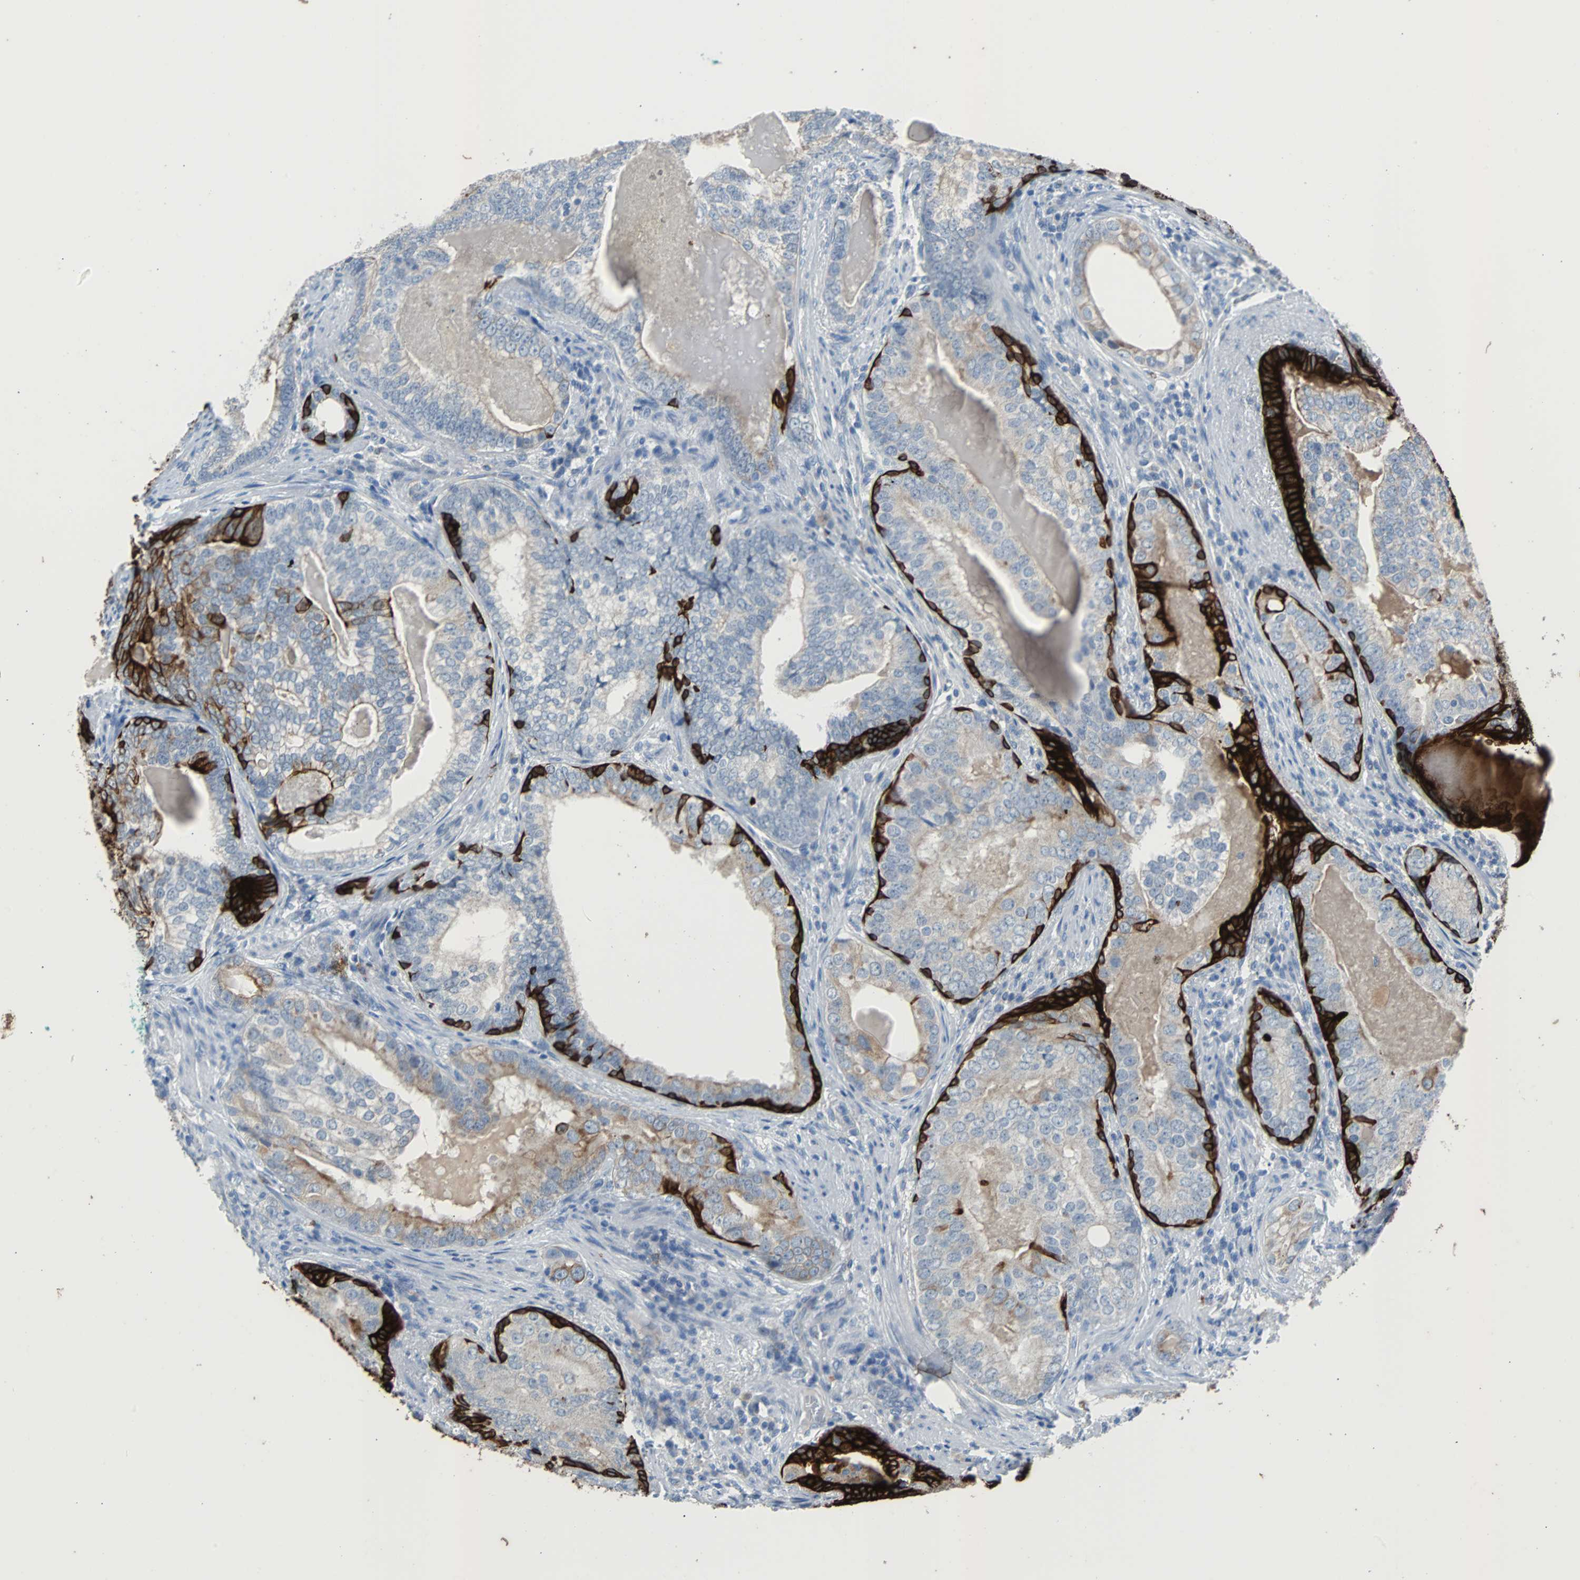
{"staining": {"intensity": "weak", "quantity": ">75%", "location": "cytoplasmic/membranous"}, "tissue": "prostate cancer", "cell_type": "Tumor cells", "image_type": "cancer", "snomed": [{"axis": "morphology", "description": "Adenocarcinoma, High grade"}, {"axis": "topography", "description": "Prostate"}], "caption": "An immunohistochemistry micrograph of neoplastic tissue is shown. Protein staining in brown highlights weak cytoplasmic/membranous positivity in prostate cancer (high-grade adenocarcinoma) within tumor cells. (brown staining indicates protein expression, while blue staining denotes nuclei).", "gene": "KRT7", "patient": {"sex": "male", "age": 66}}